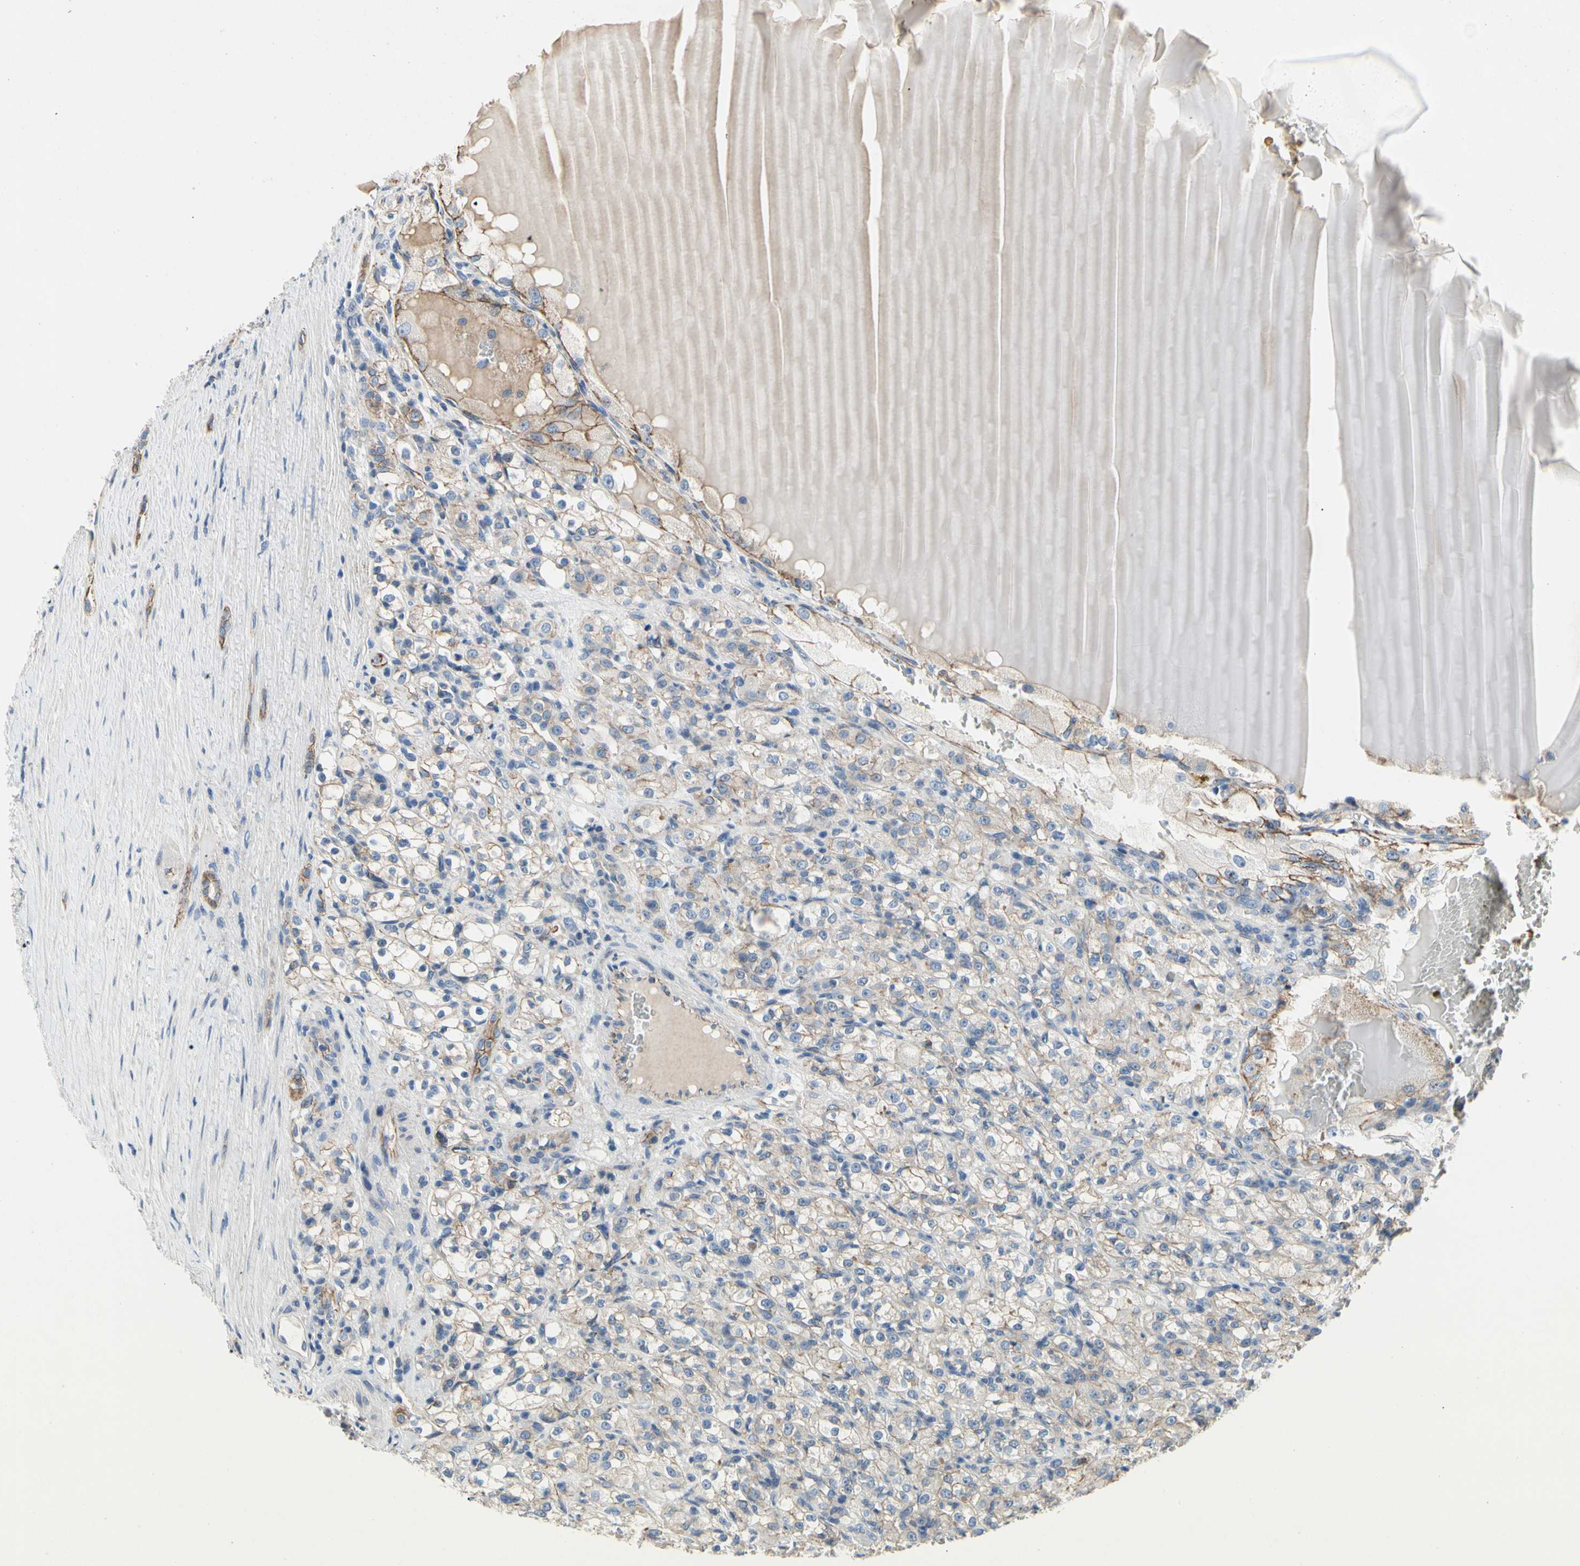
{"staining": {"intensity": "weak", "quantity": "25%-75%", "location": "cytoplasmic/membranous"}, "tissue": "renal cancer", "cell_type": "Tumor cells", "image_type": "cancer", "snomed": [{"axis": "morphology", "description": "Normal tissue, NOS"}, {"axis": "morphology", "description": "Adenocarcinoma, NOS"}, {"axis": "topography", "description": "Kidney"}], "caption": "Immunohistochemistry (DAB (3,3'-diaminobenzidine)) staining of adenocarcinoma (renal) reveals weak cytoplasmic/membranous protein staining in about 25%-75% of tumor cells. (IHC, brightfield microscopy, high magnification).", "gene": "LGR6", "patient": {"sex": "male", "age": 61}}